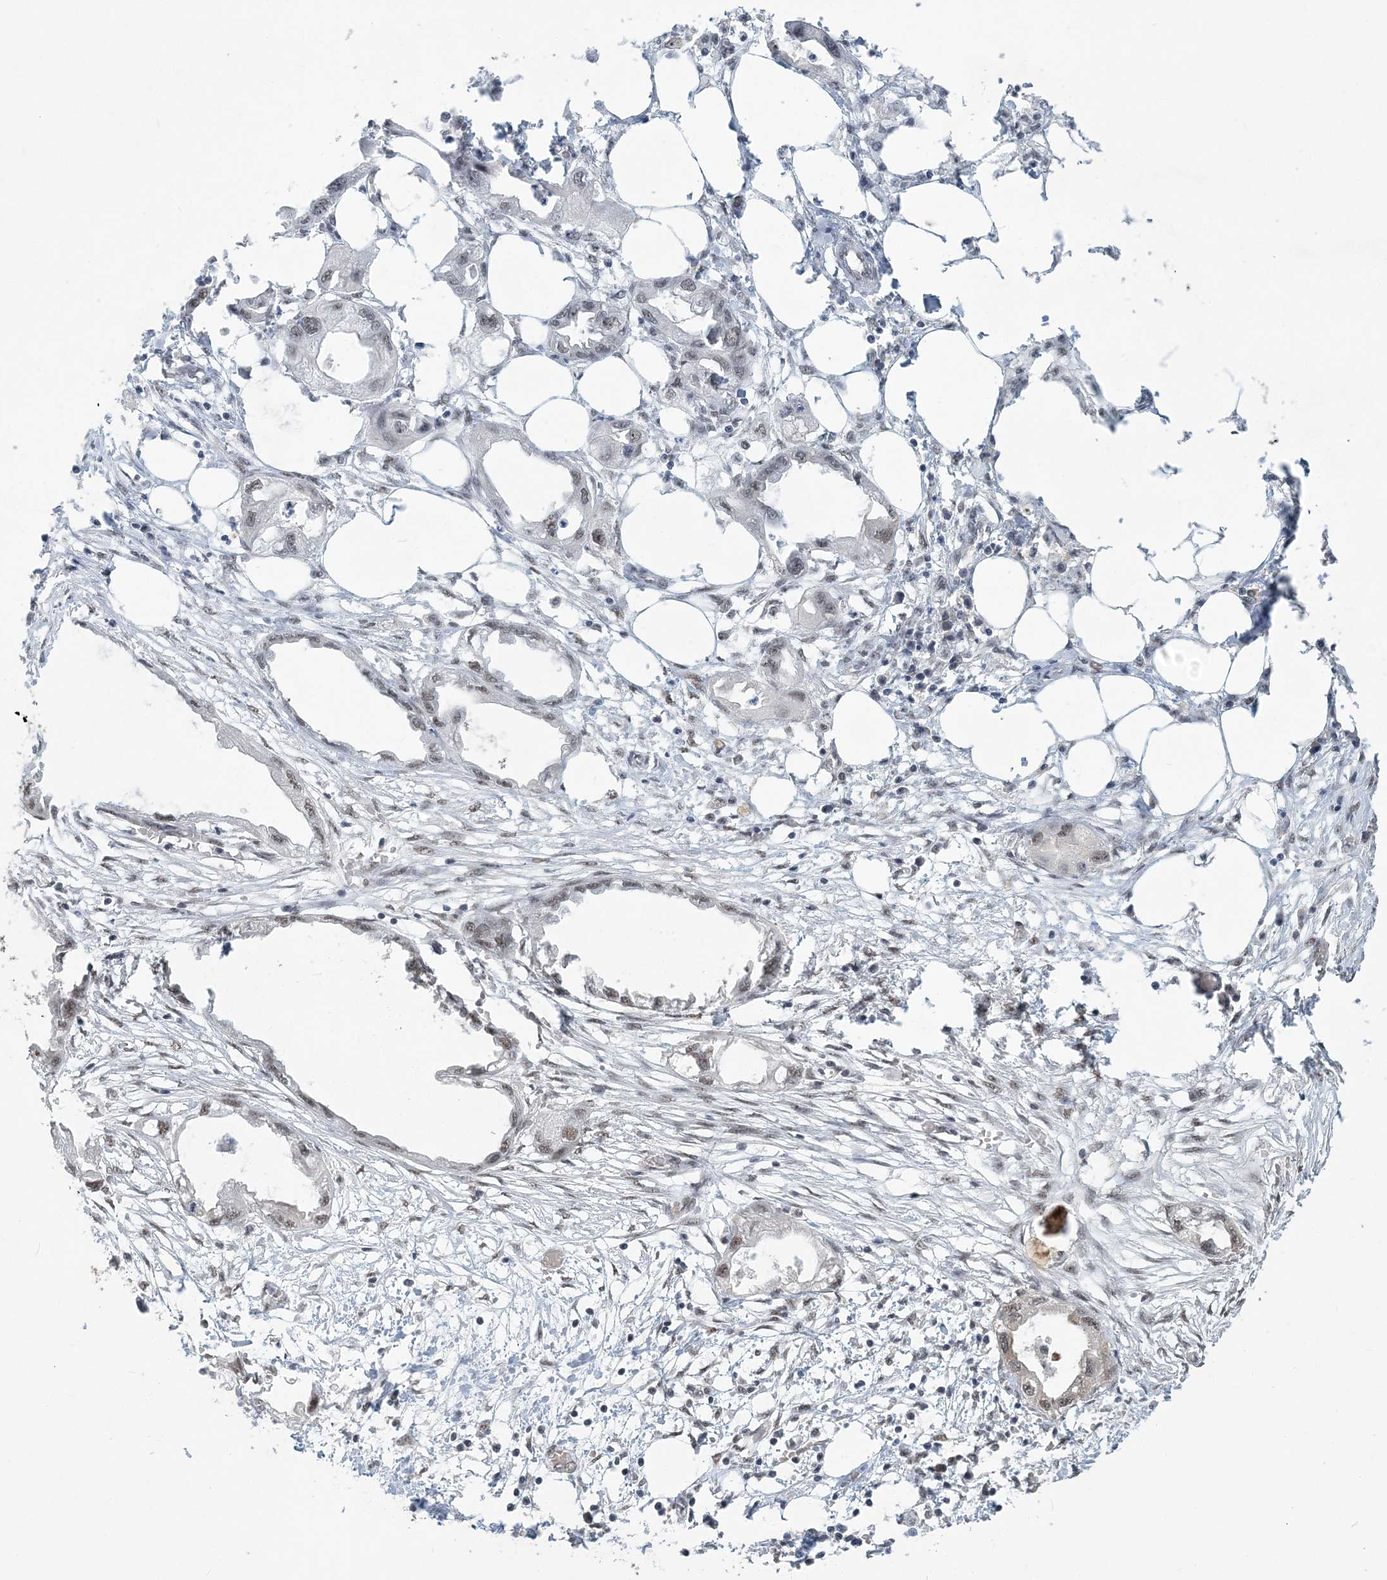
{"staining": {"intensity": "weak", "quantity": "25%-75%", "location": "nuclear"}, "tissue": "endometrial cancer", "cell_type": "Tumor cells", "image_type": "cancer", "snomed": [{"axis": "morphology", "description": "Adenocarcinoma, NOS"}, {"axis": "morphology", "description": "Adenocarcinoma, metastatic, NOS"}, {"axis": "topography", "description": "Adipose tissue"}, {"axis": "topography", "description": "Endometrium"}], "caption": "A micrograph showing weak nuclear positivity in about 25%-75% of tumor cells in endometrial cancer (metastatic adenocarcinoma), as visualized by brown immunohistochemical staining.", "gene": "PLRG1", "patient": {"sex": "female", "age": 67}}